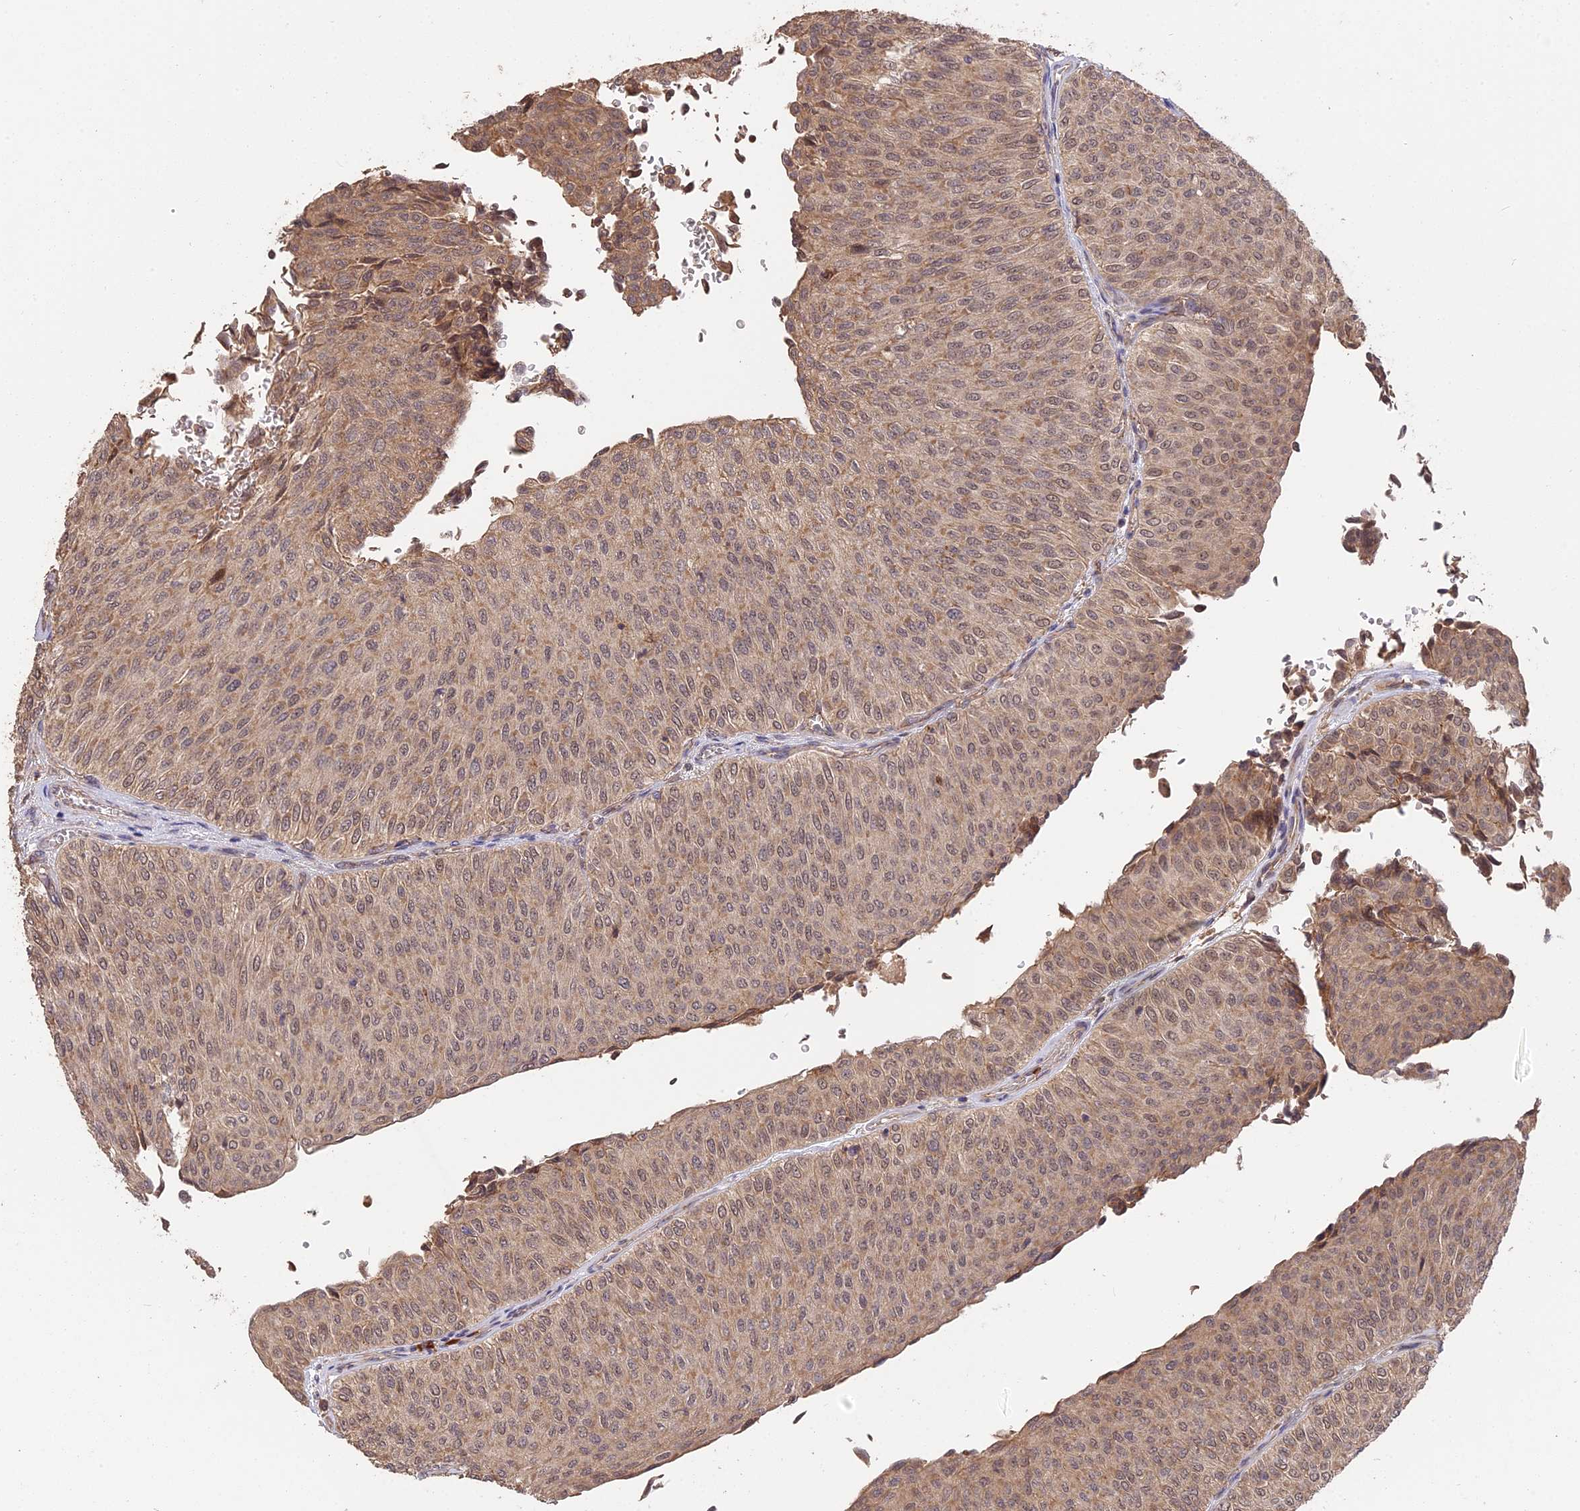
{"staining": {"intensity": "moderate", "quantity": "25%-75%", "location": "cytoplasmic/membranous,nuclear"}, "tissue": "urothelial cancer", "cell_type": "Tumor cells", "image_type": "cancer", "snomed": [{"axis": "morphology", "description": "Urothelial carcinoma, Low grade"}, {"axis": "topography", "description": "Urinary bladder"}], "caption": "The micrograph exhibits staining of low-grade urothelial carcinoma, revealing moderate cytoplasmic/membranous and nuclear protein positivity (brown color) within tumor cells.", "gene": "ARHGAP40", "patient": {"sex": "male", "age": 78}}